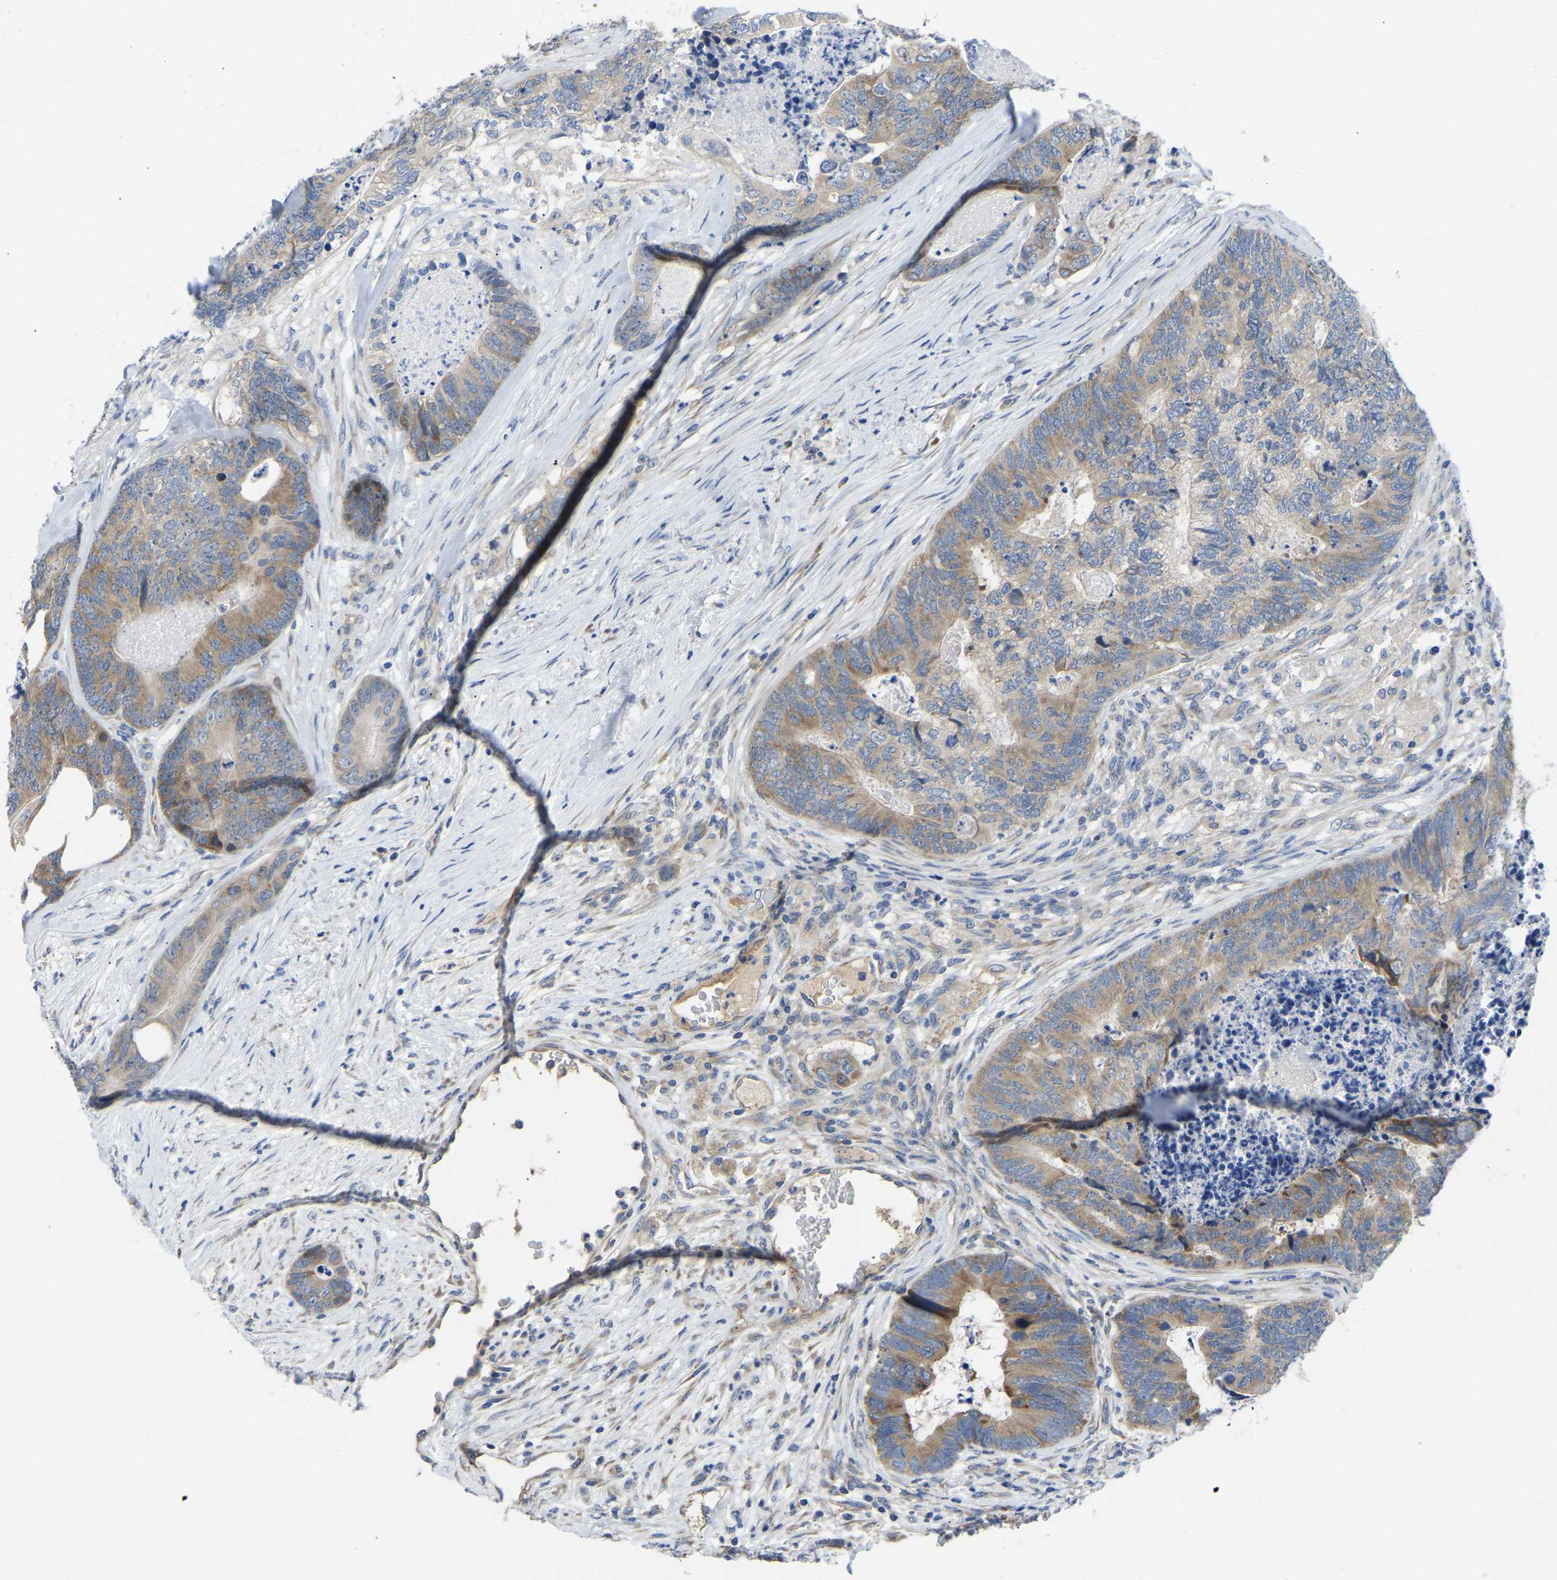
{"staining": {"intensity": "moderate", "quantity": "25%-75%", "location": "cytoplasmic/membranous"}, "tissue": "colorectal cancer", "cell_type": "Tumor cells", "image_type": "cancer", "snomed": [{"axis": "morphology", "description": "Adenocarcinoma, NOS"}, {"axis": "topography", "description": "Colon"}], "caption": "Colorectal cancer stained with IHC reveals moderate cytoplasmic/membranous expression in about 25%-75% of tumor cells.", "gene": "ABCA10", "patient": {"sex": "female", "age": 67}}